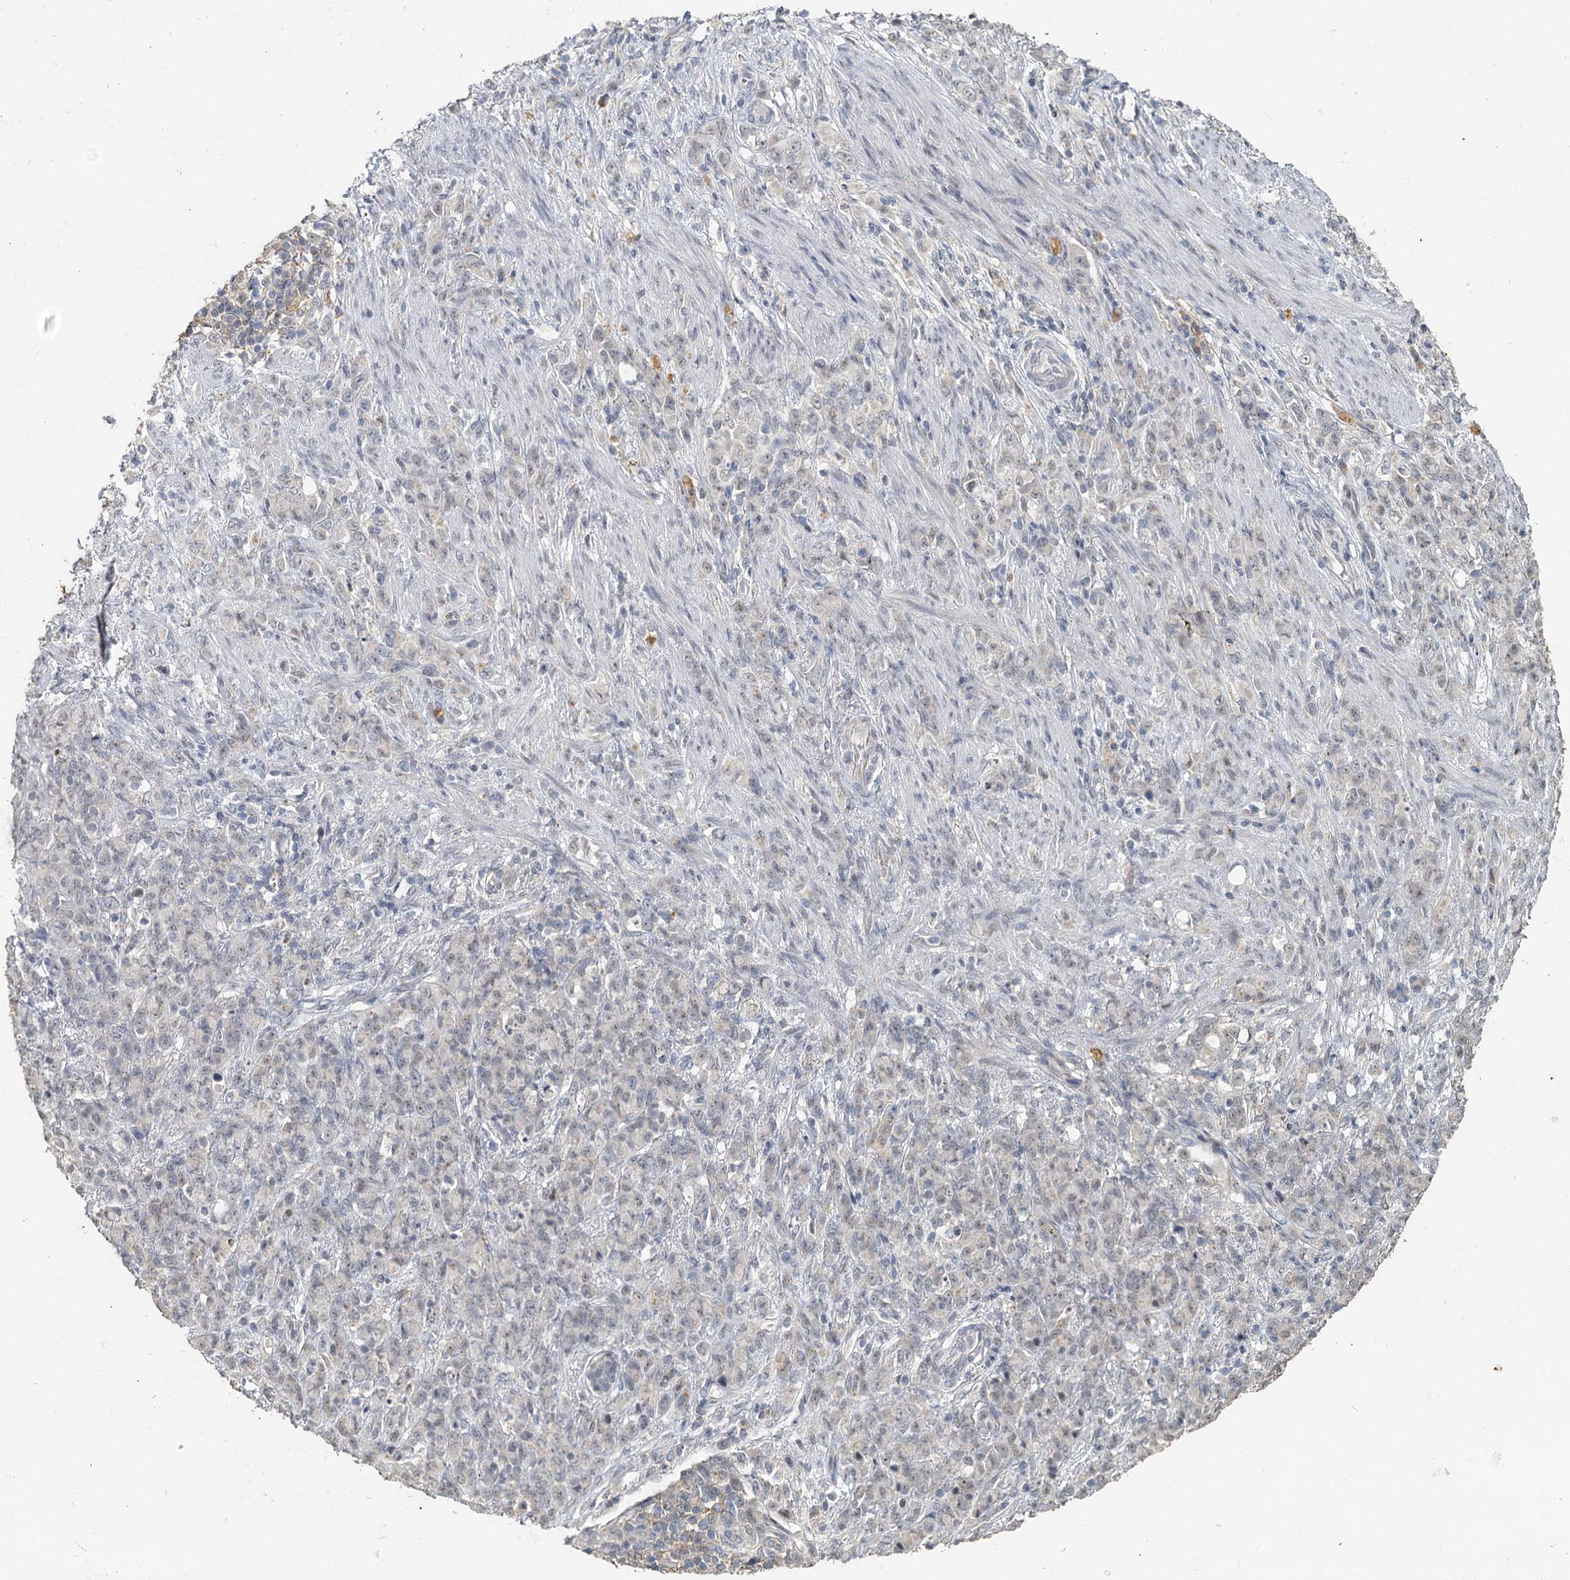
{"staining": {"intensity": "negative", "quantity": "none", "location": "none"}, "tissue": "stomach cancer", "cell_type": "Tumor cells", "image_type": "cancer", "snomed": [{"axis": "morphology", "description": "Adenocarcinoma, NOS"}, {"axis": "topography", "description": "Stomach"}], "caption": "Stomach cancer (adenocarcinoma) stained for a protein using immunohistochemistry reveals no positivity tumor cells.", "gene": "MUCL1", "patient": {"sex": "female", "age": 79}}